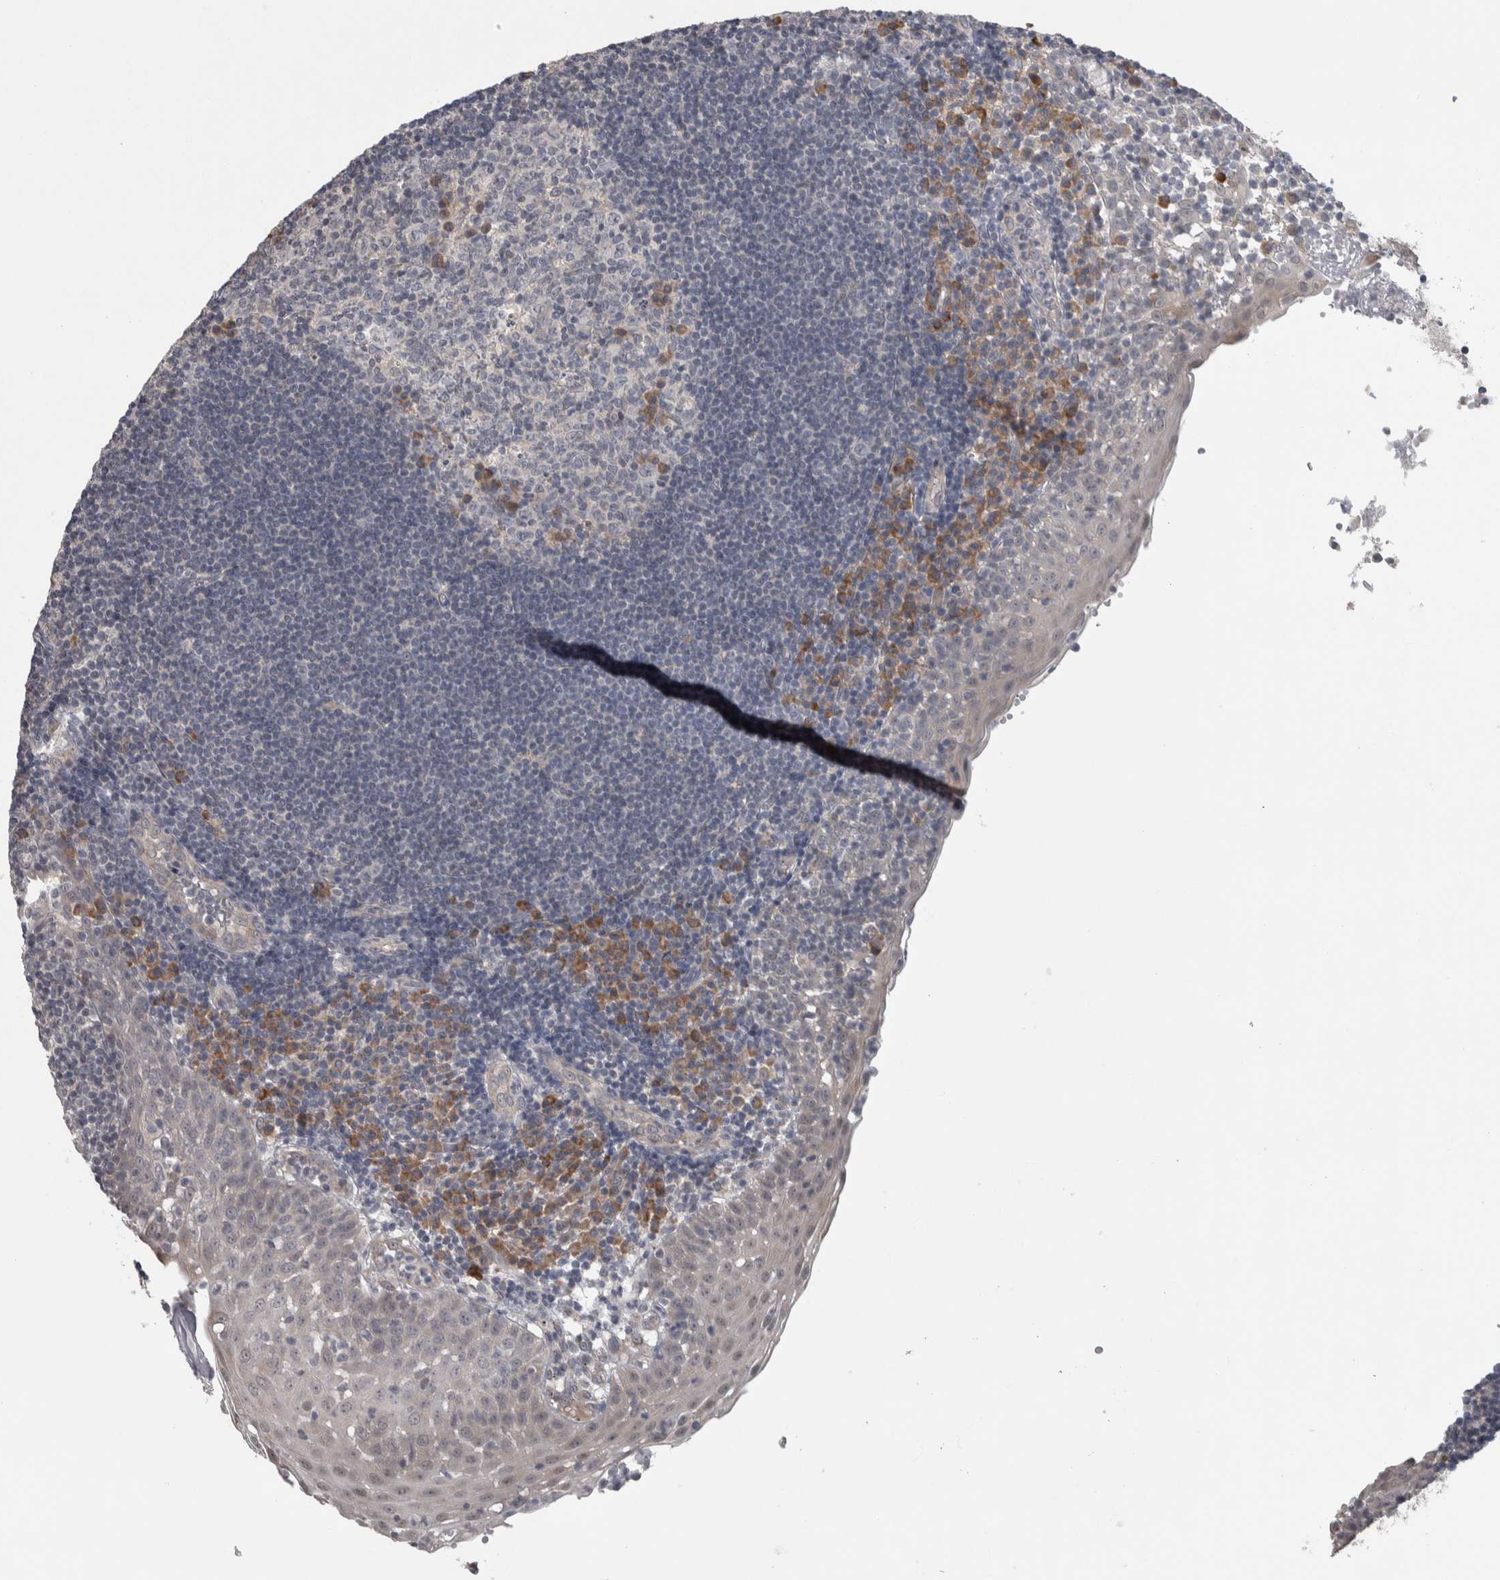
{"staining": {"intensity": "moderate", "quantity": "<25%", "location": "cytoplasmic/membranous"}, "tissue": "tonsil", "cell_type": "Germinal center cells", "image_type": "normal", "snomed": [{"axis": "morphology", "description": "Normal tissue, NOS"}, {"axis": "topography", "description": "Tonsil"}], "caption": "Brown immunohistochemical staining in unremarkable human tonsil demonstrates moderate cytoplasmic/membranous expression in approximately <25% of germinal center cells. (DAB (3,3'-diaminobenzidine) = brown stain, brightfield microscopy at high magnification).", "gene": "CUL2", "patient": {"sex": "female", "age": 40}}